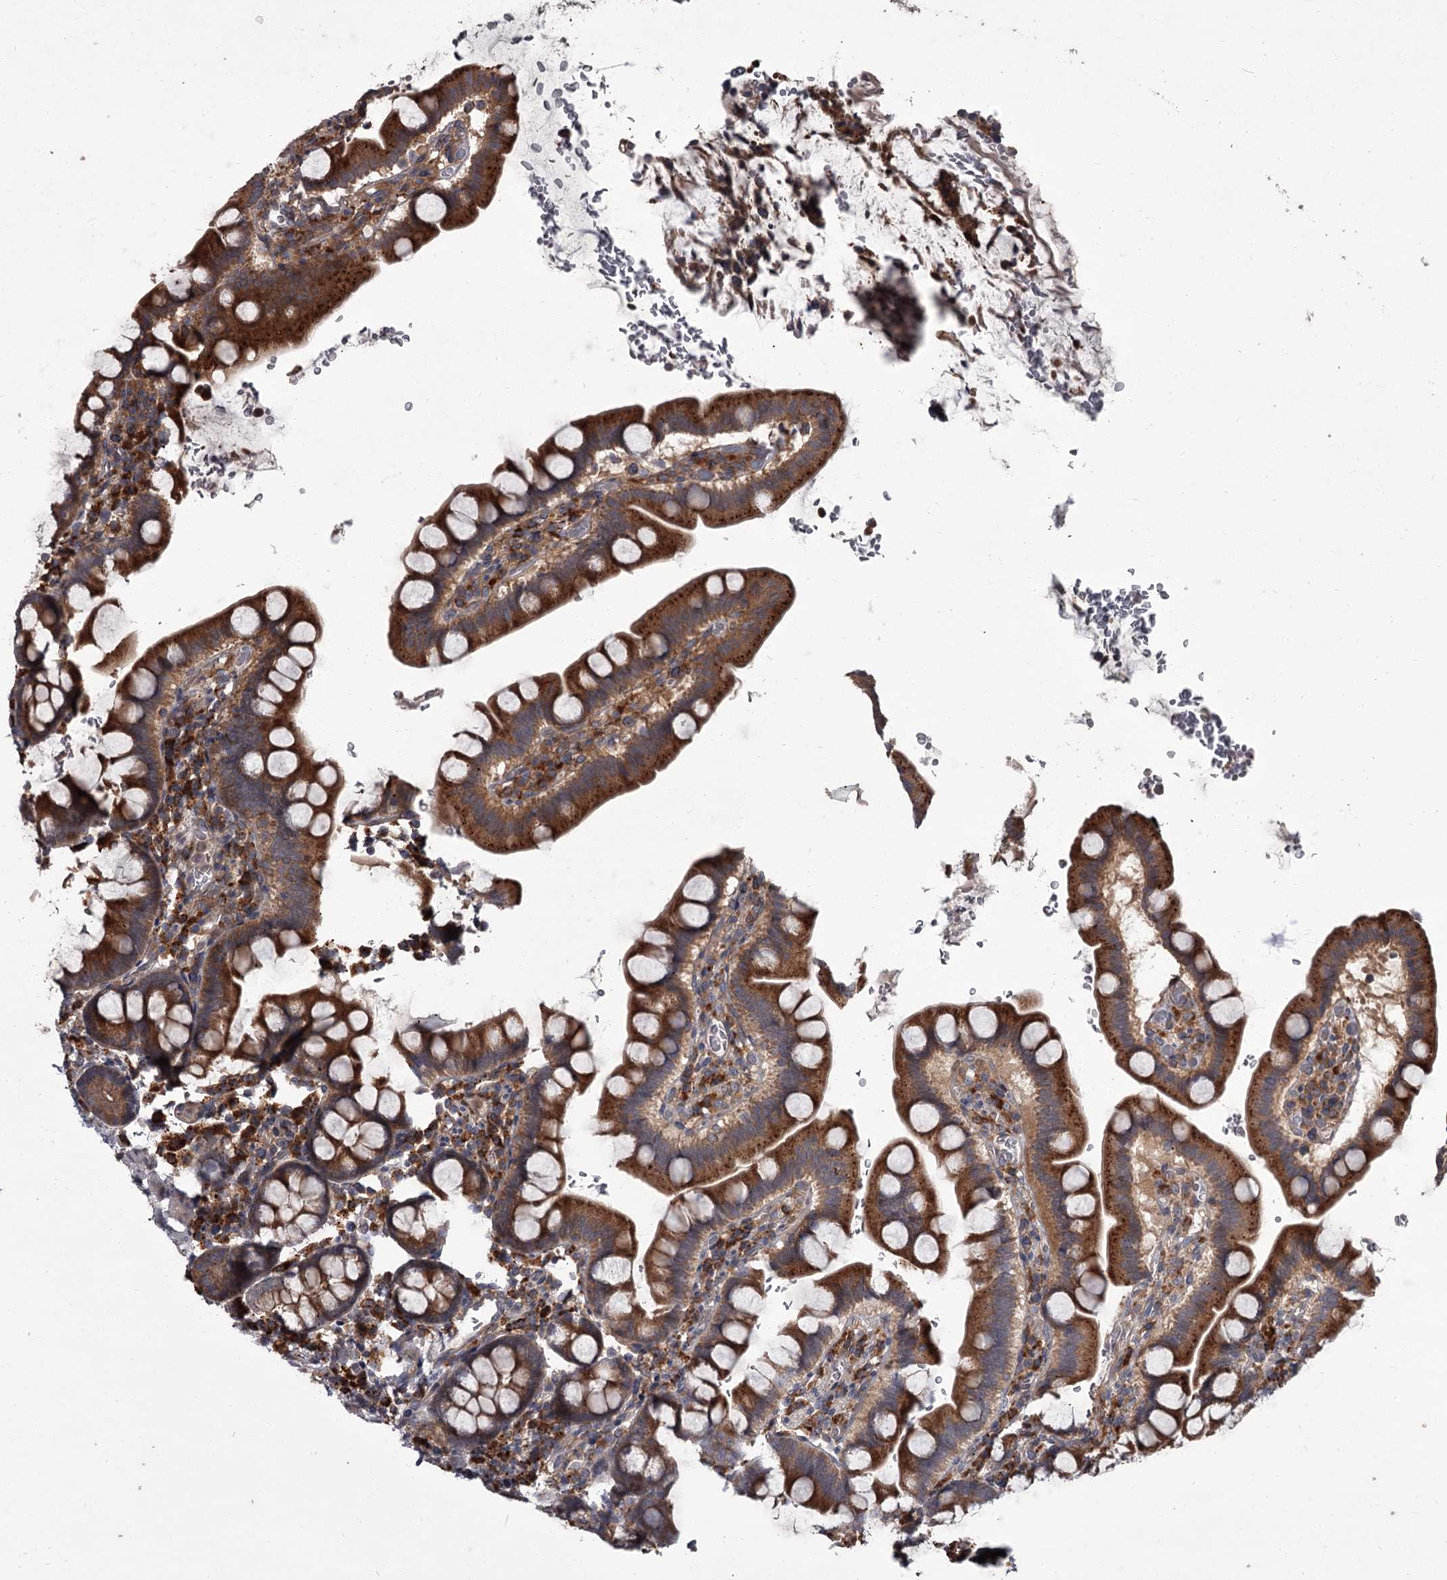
{"staining": {"intensity": "strong", "quantity": ">75%", "location": "cytoplasmic/membranous"}, "tissue": "small intestine", "cell_type": "Glandular cells", "image_type": "normal", "snomed": [{"axis": "morphology", "description": "Normal tissue, NOS"}, {"axis": "topography", "description": "Stomach, upper"}, {"axis": "topography", "description": "Stomach, lower"}, {"axis": "topography", "description": "Small intestine"}], "caption": "The histopathology image demonstrates a brown stain indicating the presence of a protein in the cytoplasmic/membranous of glandular cells in small intestine. Nuclei are stained in blue.", "gene": "UNC93B1", "patient": {"sex": "male", "age": 68}}